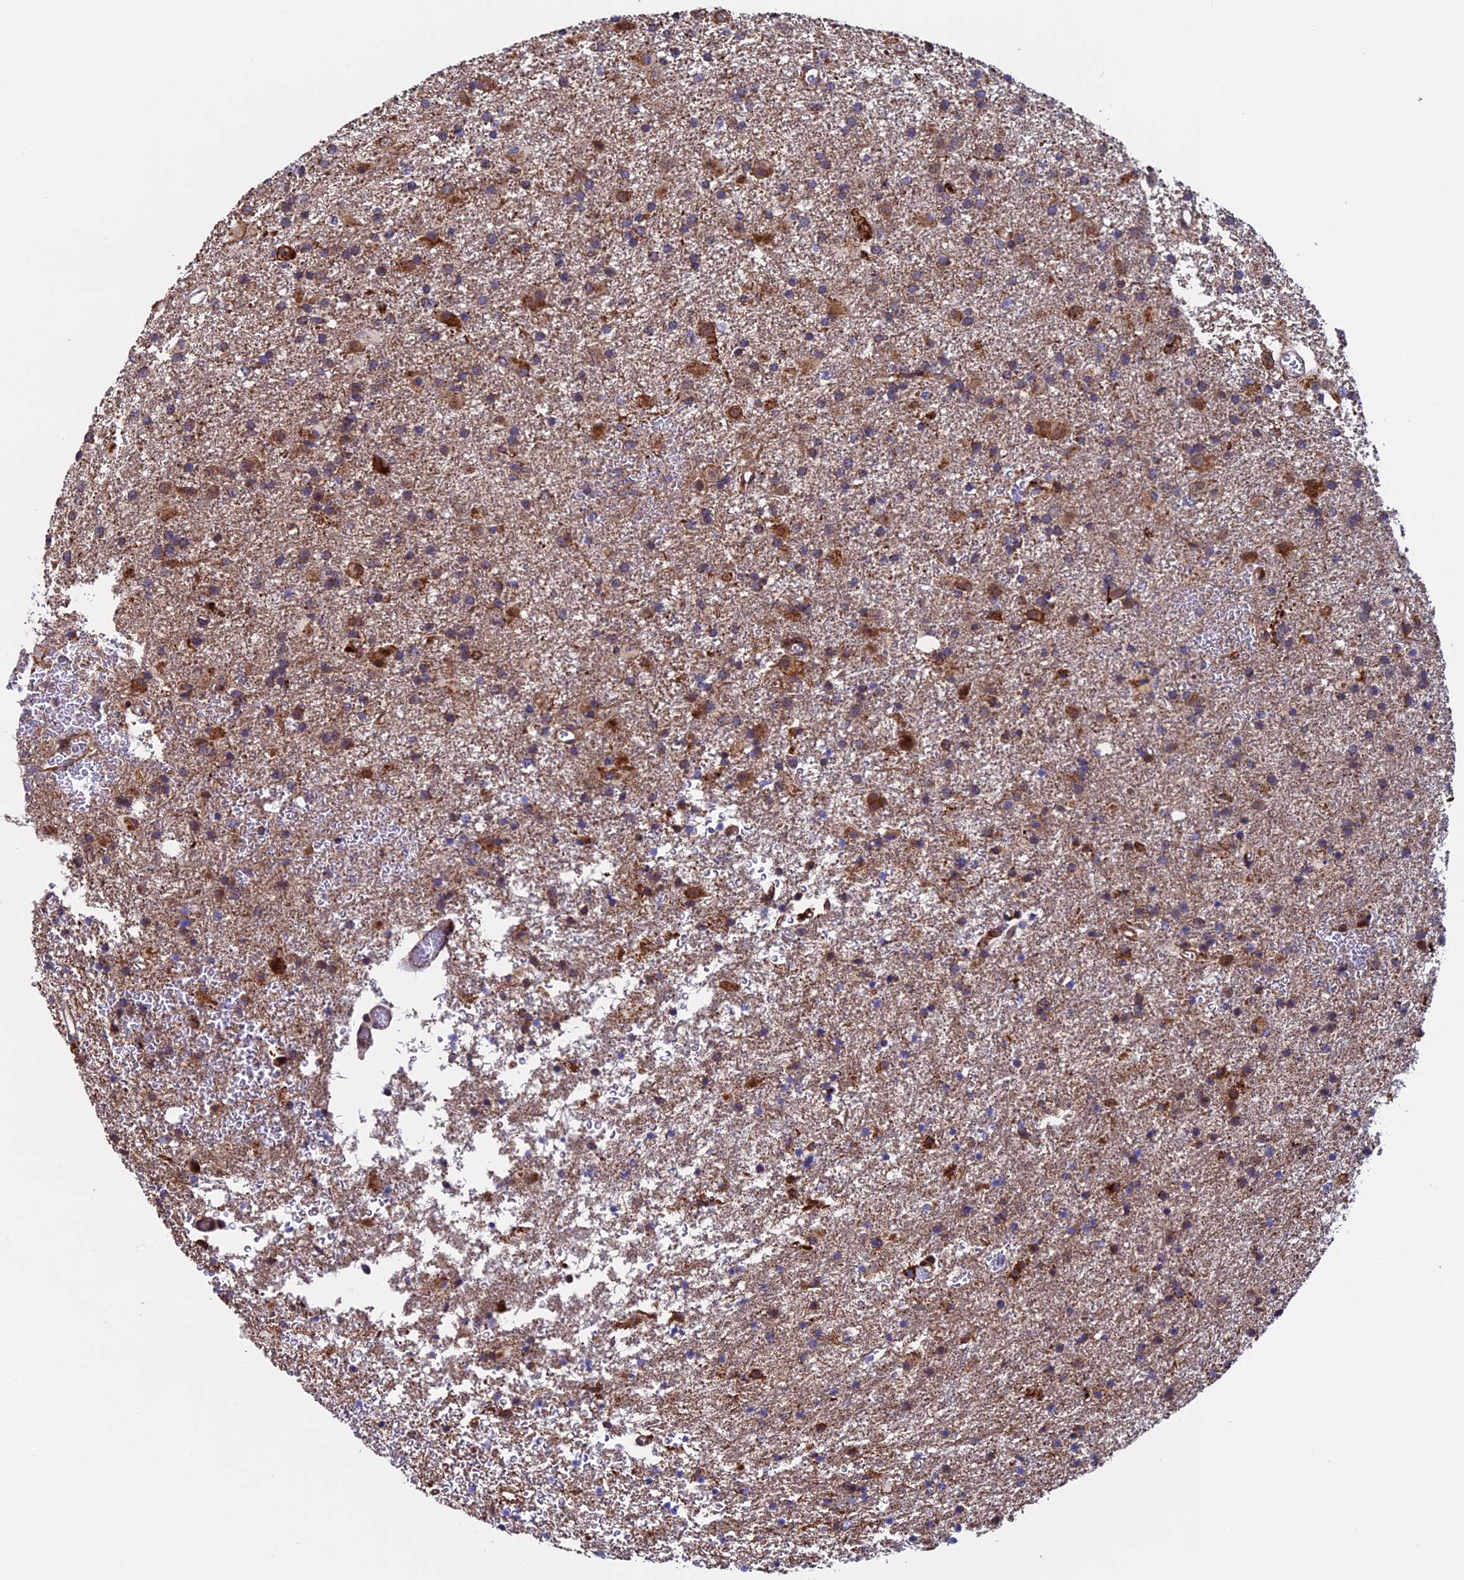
{"staining": {"intensity": "moderate", "quantity": "<25%", "location": "cytoplasmic/membranous"}, "tissue": "glioma", "cell_type": "Tumor cells", "image_type": "cancer", "snomed": [{"axis": "morphology", "description": "Glioma, malignant, Low grade"}, {"axis": "topography", "description": "Brain"}], "caption": "Immunohistochemical staining of malignant low-grade glioma displays moderate cytoplasmic/membranous protein positivity in approximately <25% of tumor cells.", "gene": "RNF17", "patient": {"sex": "male", "age": 65}}